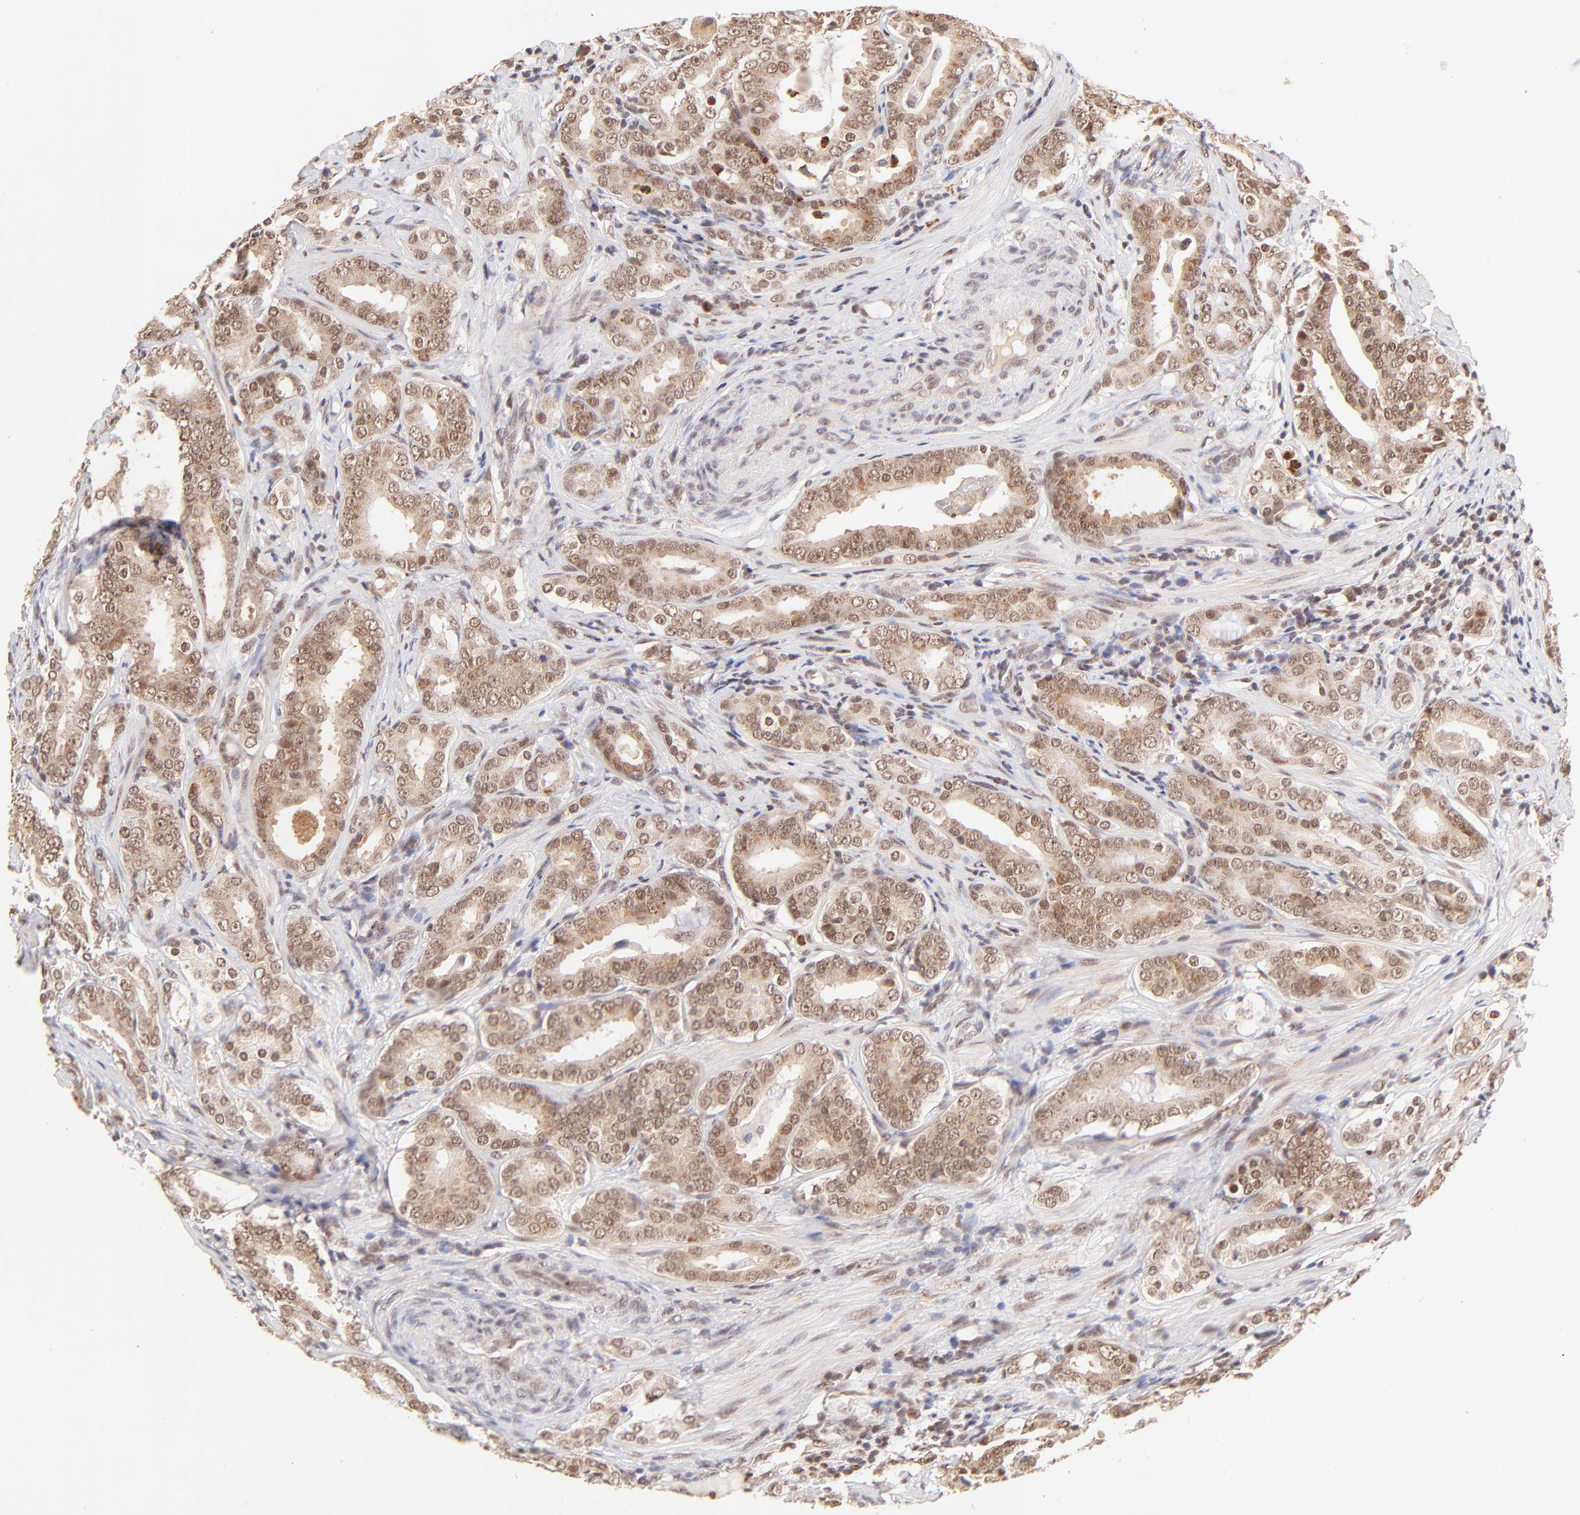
{"staining": {"intensity": "weak", "quantity": ">75%", "location": "nuclear"}, "tissue": "prostate cancer", "cell_type": "Tumor cells", "image_type": "cancer", "snomed": [{"axis": "morphology", "description": "Adenocarcinoma, Low grade"}, {"axis": "topography", "description": "Prostate"}], "caption": "Protein analysis of adenocarcinoma (low-grade) (prostate) tissue shows weak nuclear expression in approximately >75% of tumor cells.", "gene": "MED12", "patient": {"sex": "male", "age": 59}}